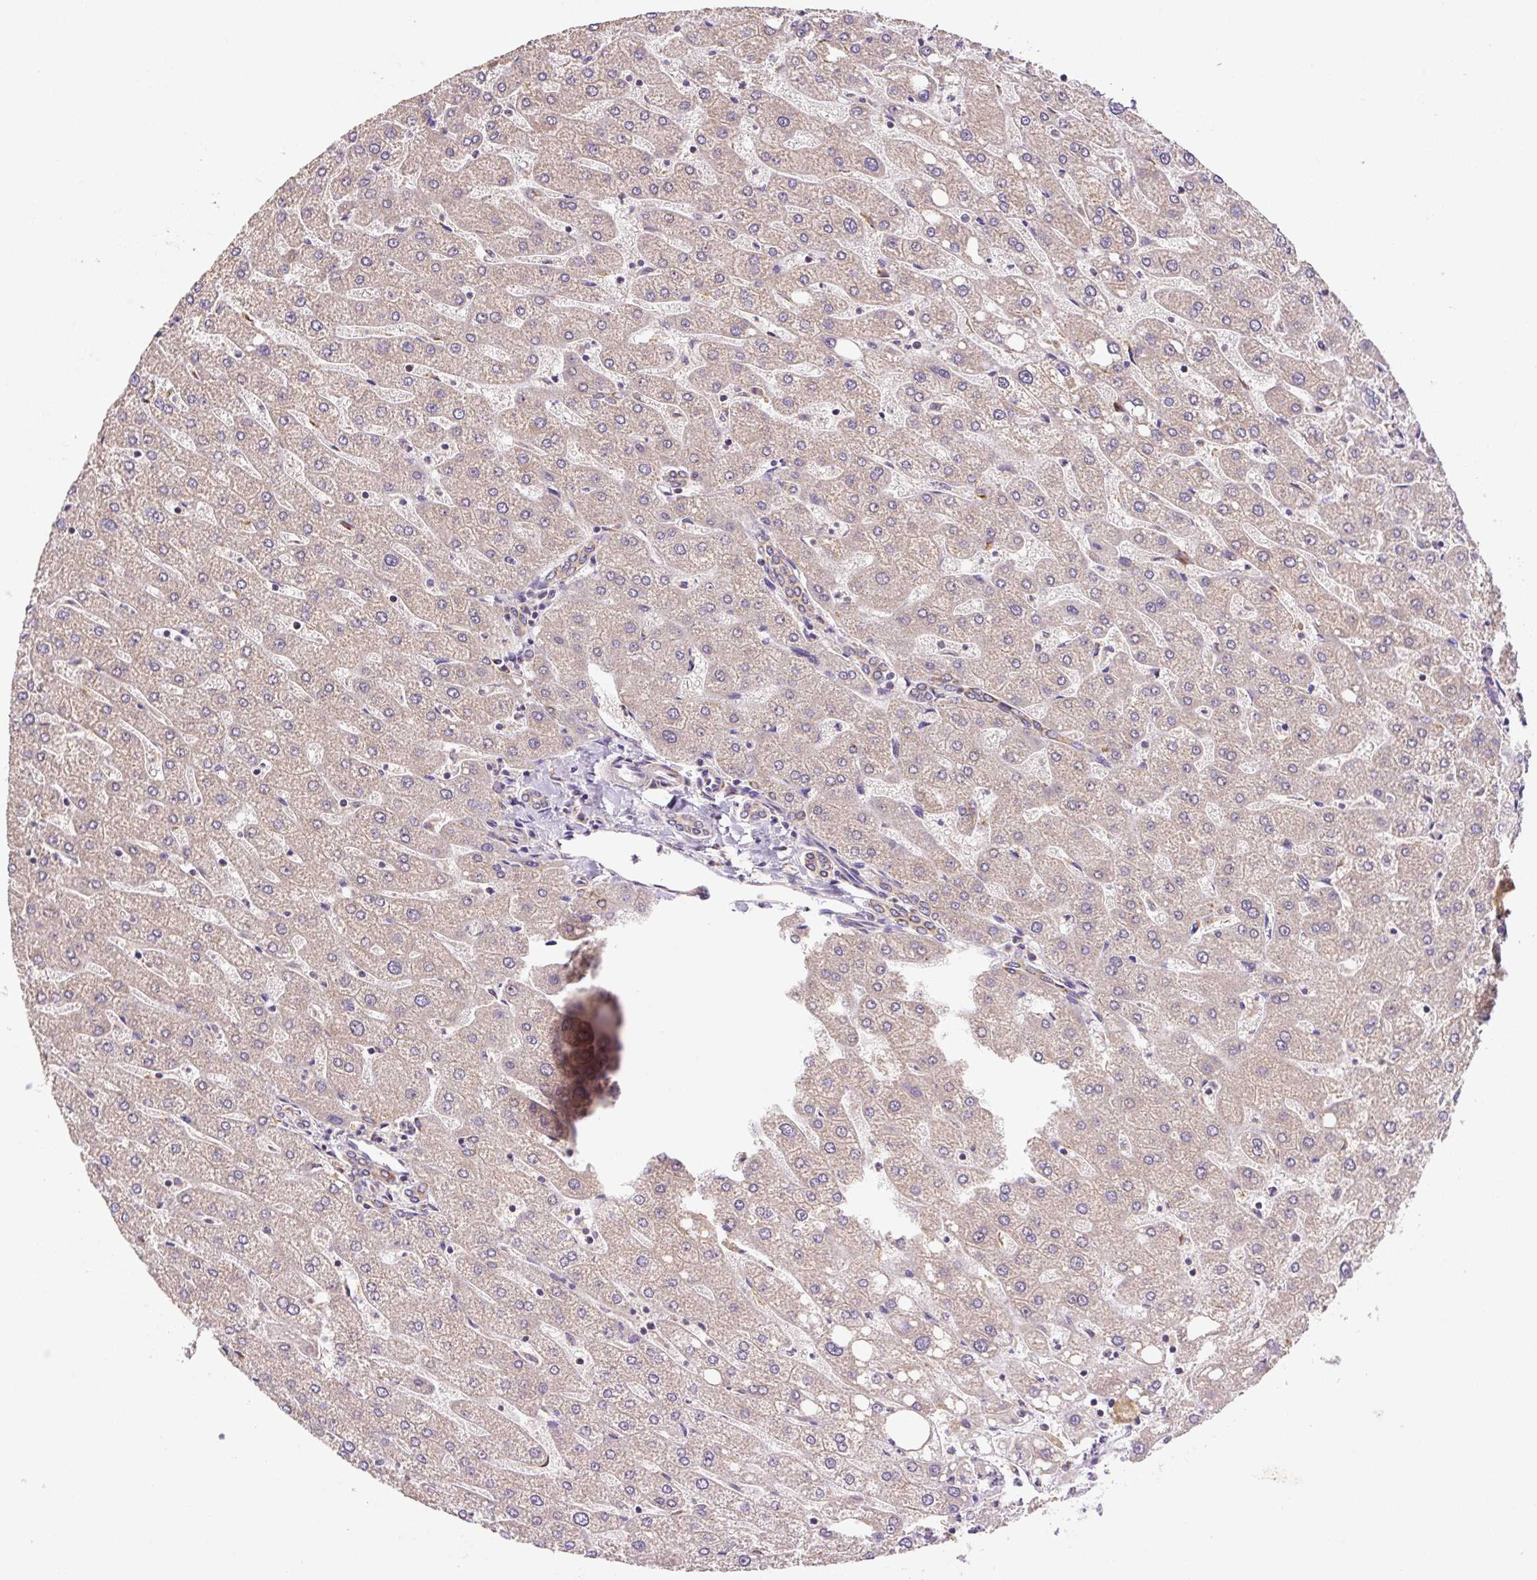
{"staining": {"intensity": "moderate", "quantity": ">75%", "location": "cytoplasmic/membranous"}, "tissue": "liver", "cell_type": "Cholangiocytes", "image_type": "normal", "snomed": [{"axis": "morphology", "description": "Normal tissue, NOS"}, {"axis": "topography", "description": "Liver"}], "caption": "This micrograph displays immunohistochemistry staining of unremarkable liver, with medium moderate cytoplasmic/membranous staining in about >75% of cholangiocytes.", "gene": "MFSD9", "patient": {"sex": "male", "age": 67}}